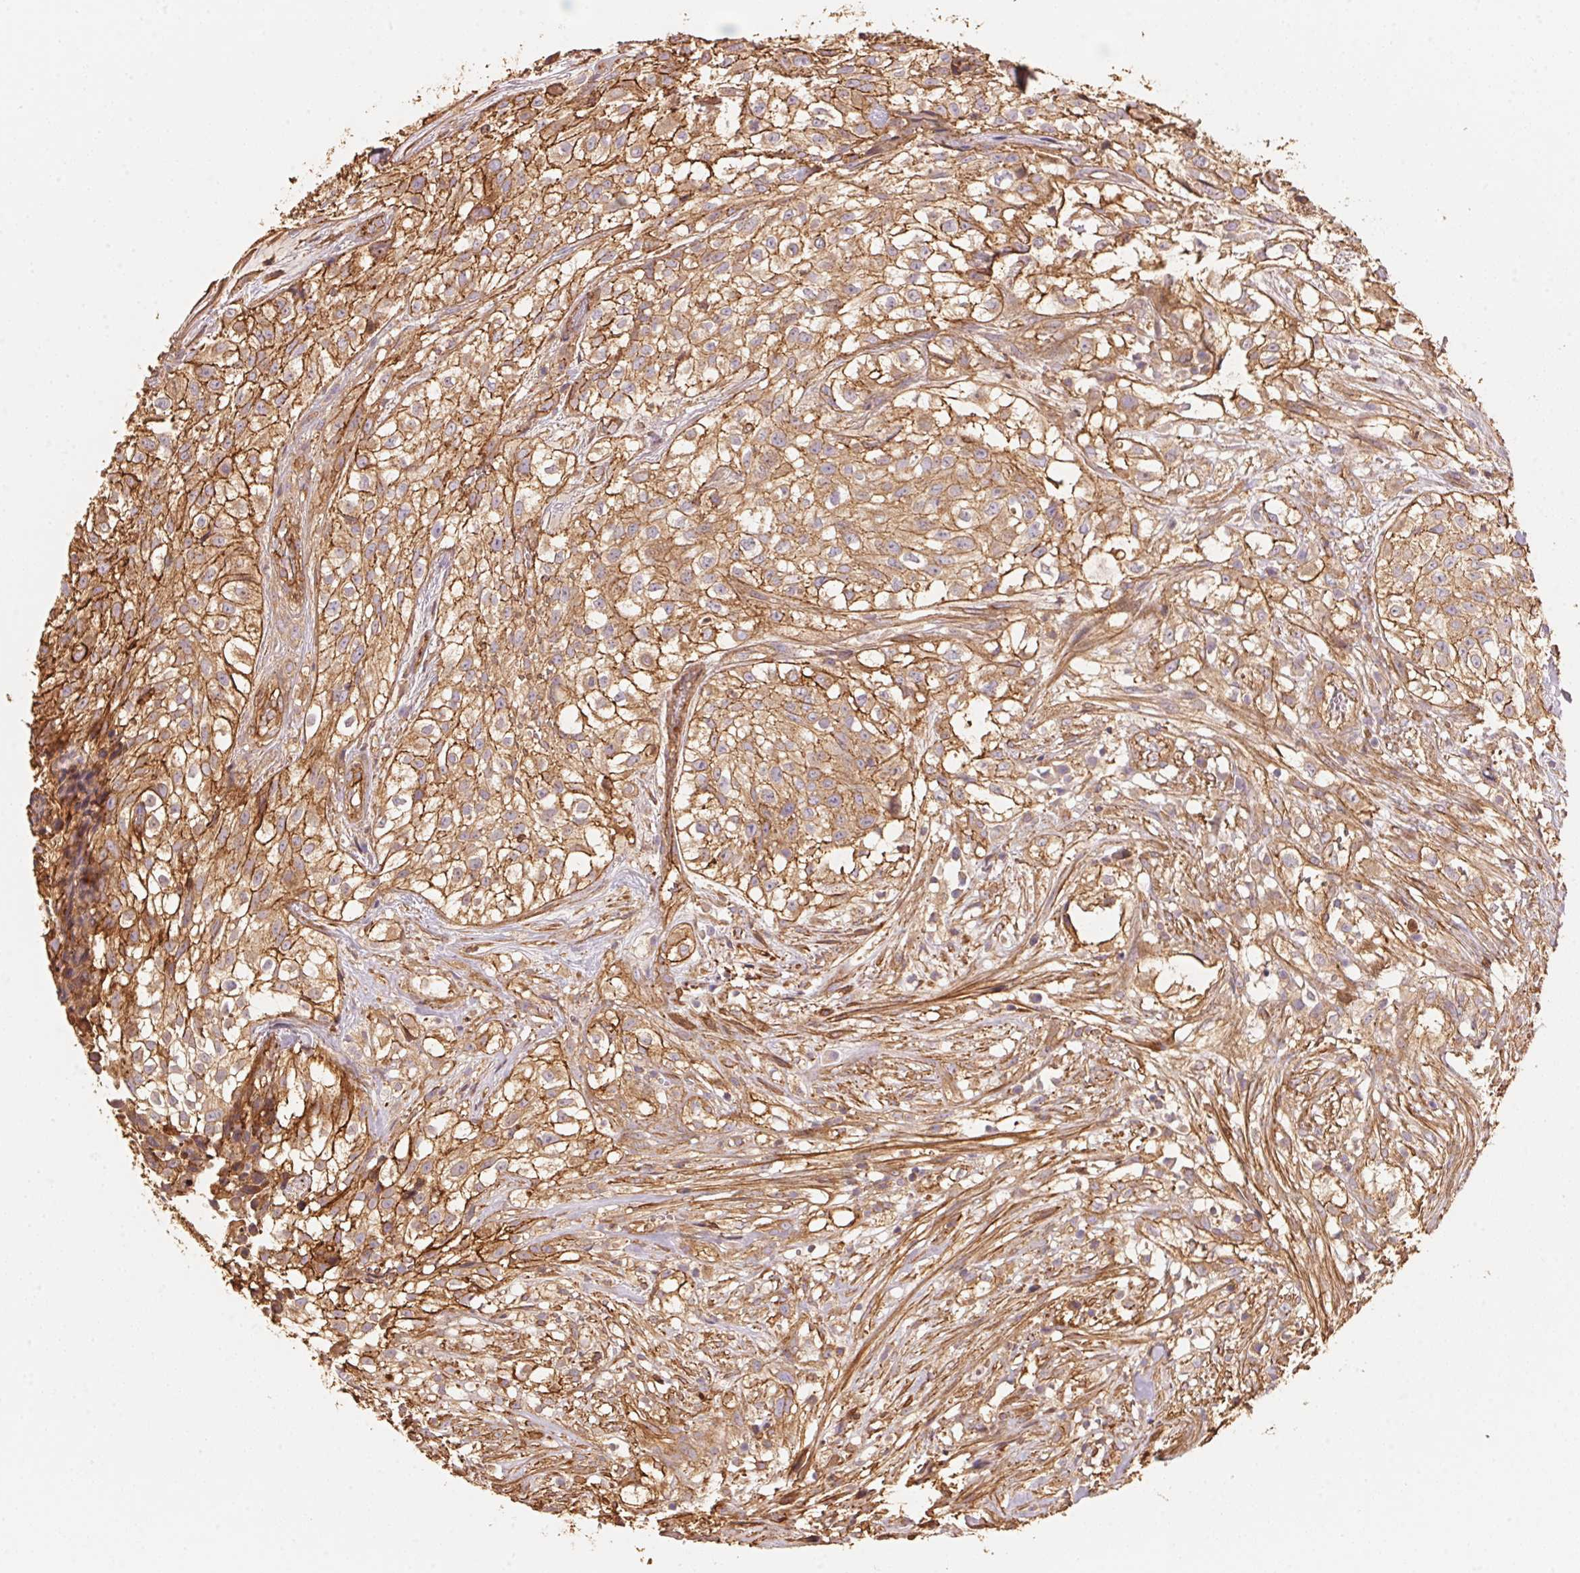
{"staining": {"intensity": "moderate", "quantity": ">75%", "location": "cytoplasmic/membranous"}, "tissue": "urothelial cancer", "cell_type": "Tumor cells", "image_type": "cancer", "snomed": [{"axis": "morphology", "description": "Urothelial carcinoma, High grade"}, {"axis": "topography", "description": "Urinary bladder"}], "caption": "Approximately >75% of tumor cells in urothelial cancer exhibit moderate cytoplasmic/membranous protein staining as visualized by brown immunohistochemical staining.", "gene": "FRAS1", "patient": {"sex": "male", "age": 56}}